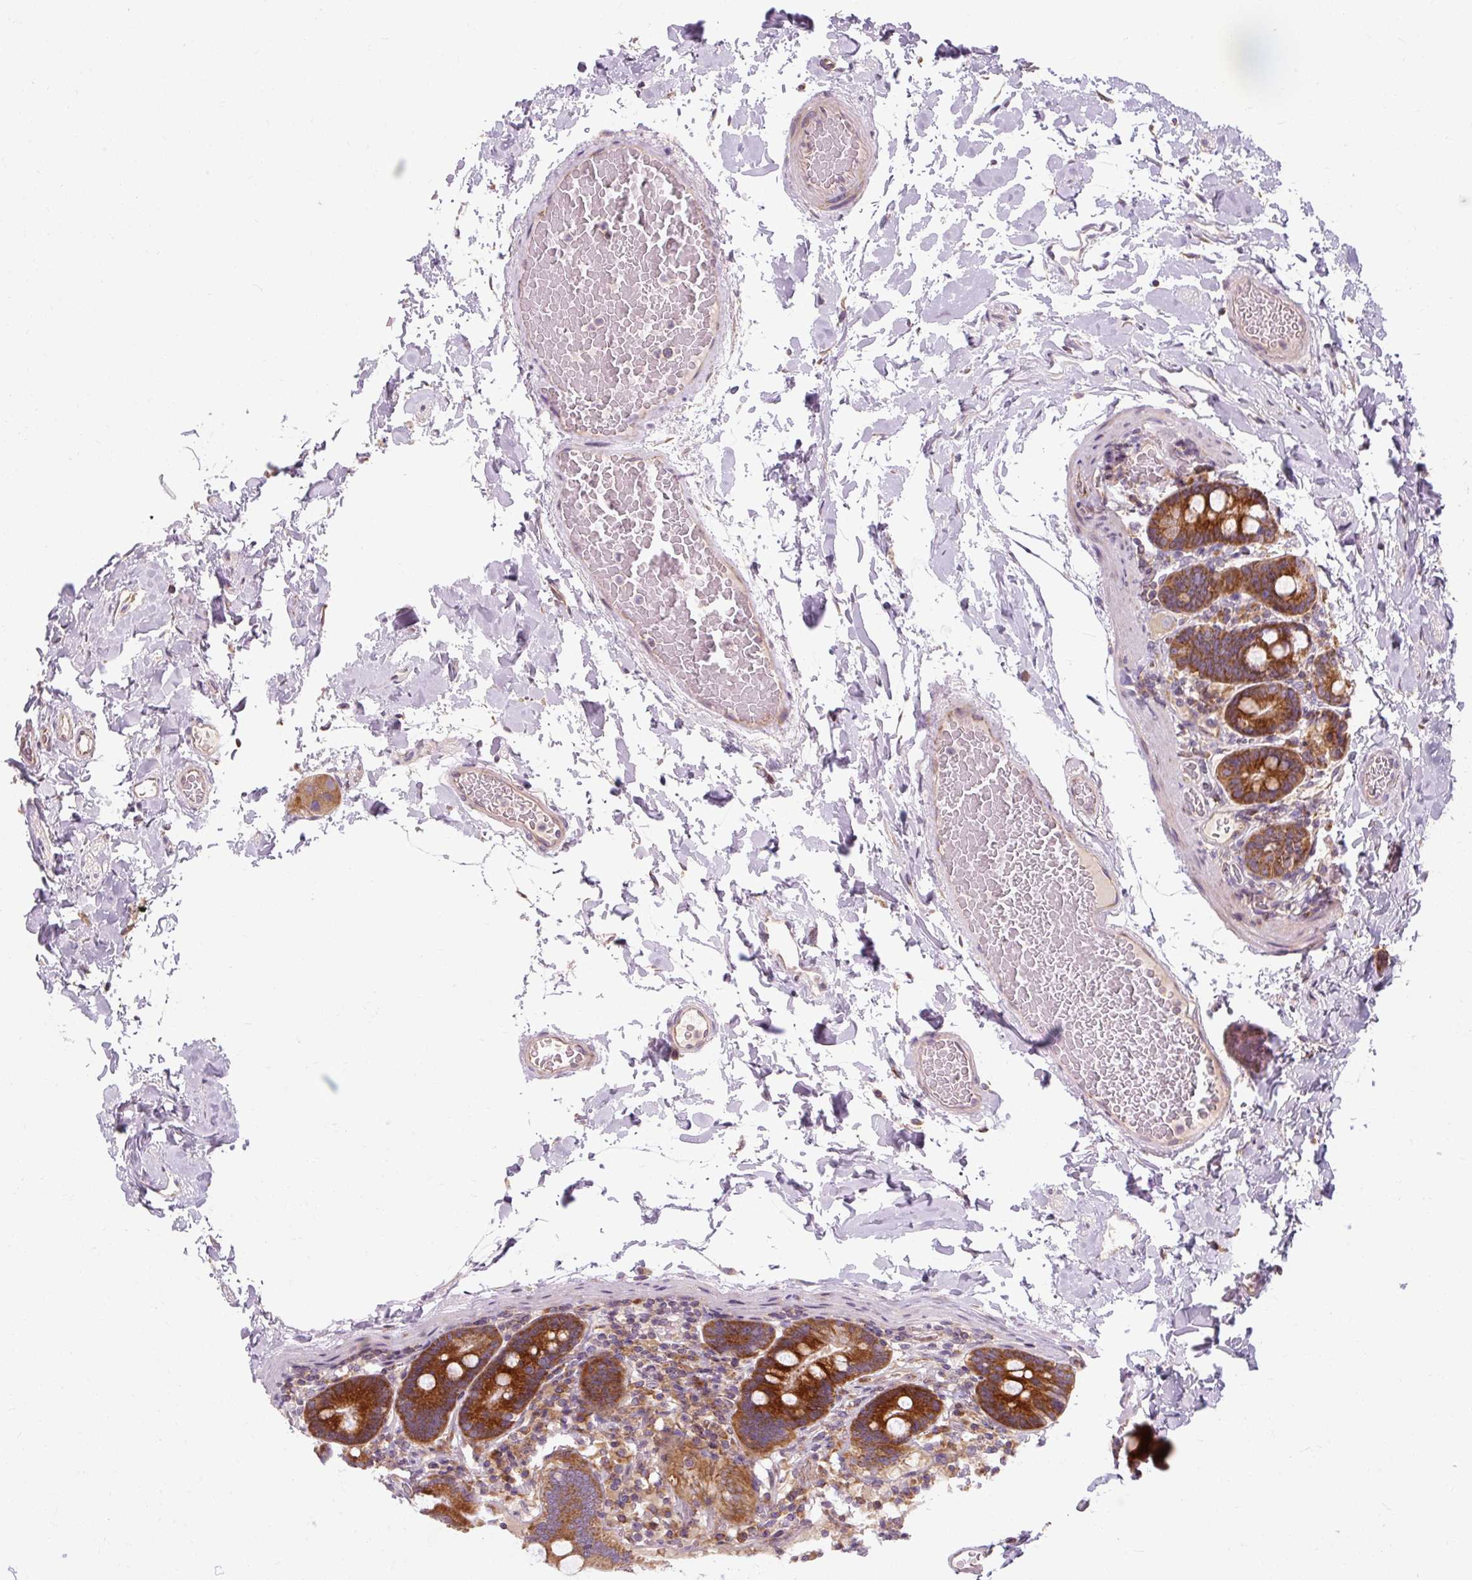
{"staining": {"intensity": "strong", "quantity": ">75%", "location": "cytoplasmic/membranous"}, "tissue": "duodenum", "cell_type": "Glandular cells", "image_type": "normal", "snomed": [{"axis": "morphology", "description": "Normal tissue, NOS"}, {"axis": "topography", "description": "Duodenum"}], "caption": "Duodenum stained with DAB (3,3'-diaminobenzidine) immunohistochemistry shows high levels of strong cytoplasmic/membranous expression in approximately >75% of glandular cells.", "gene": "PRSS48", "patient": {"sex": "male", "age": 55}}